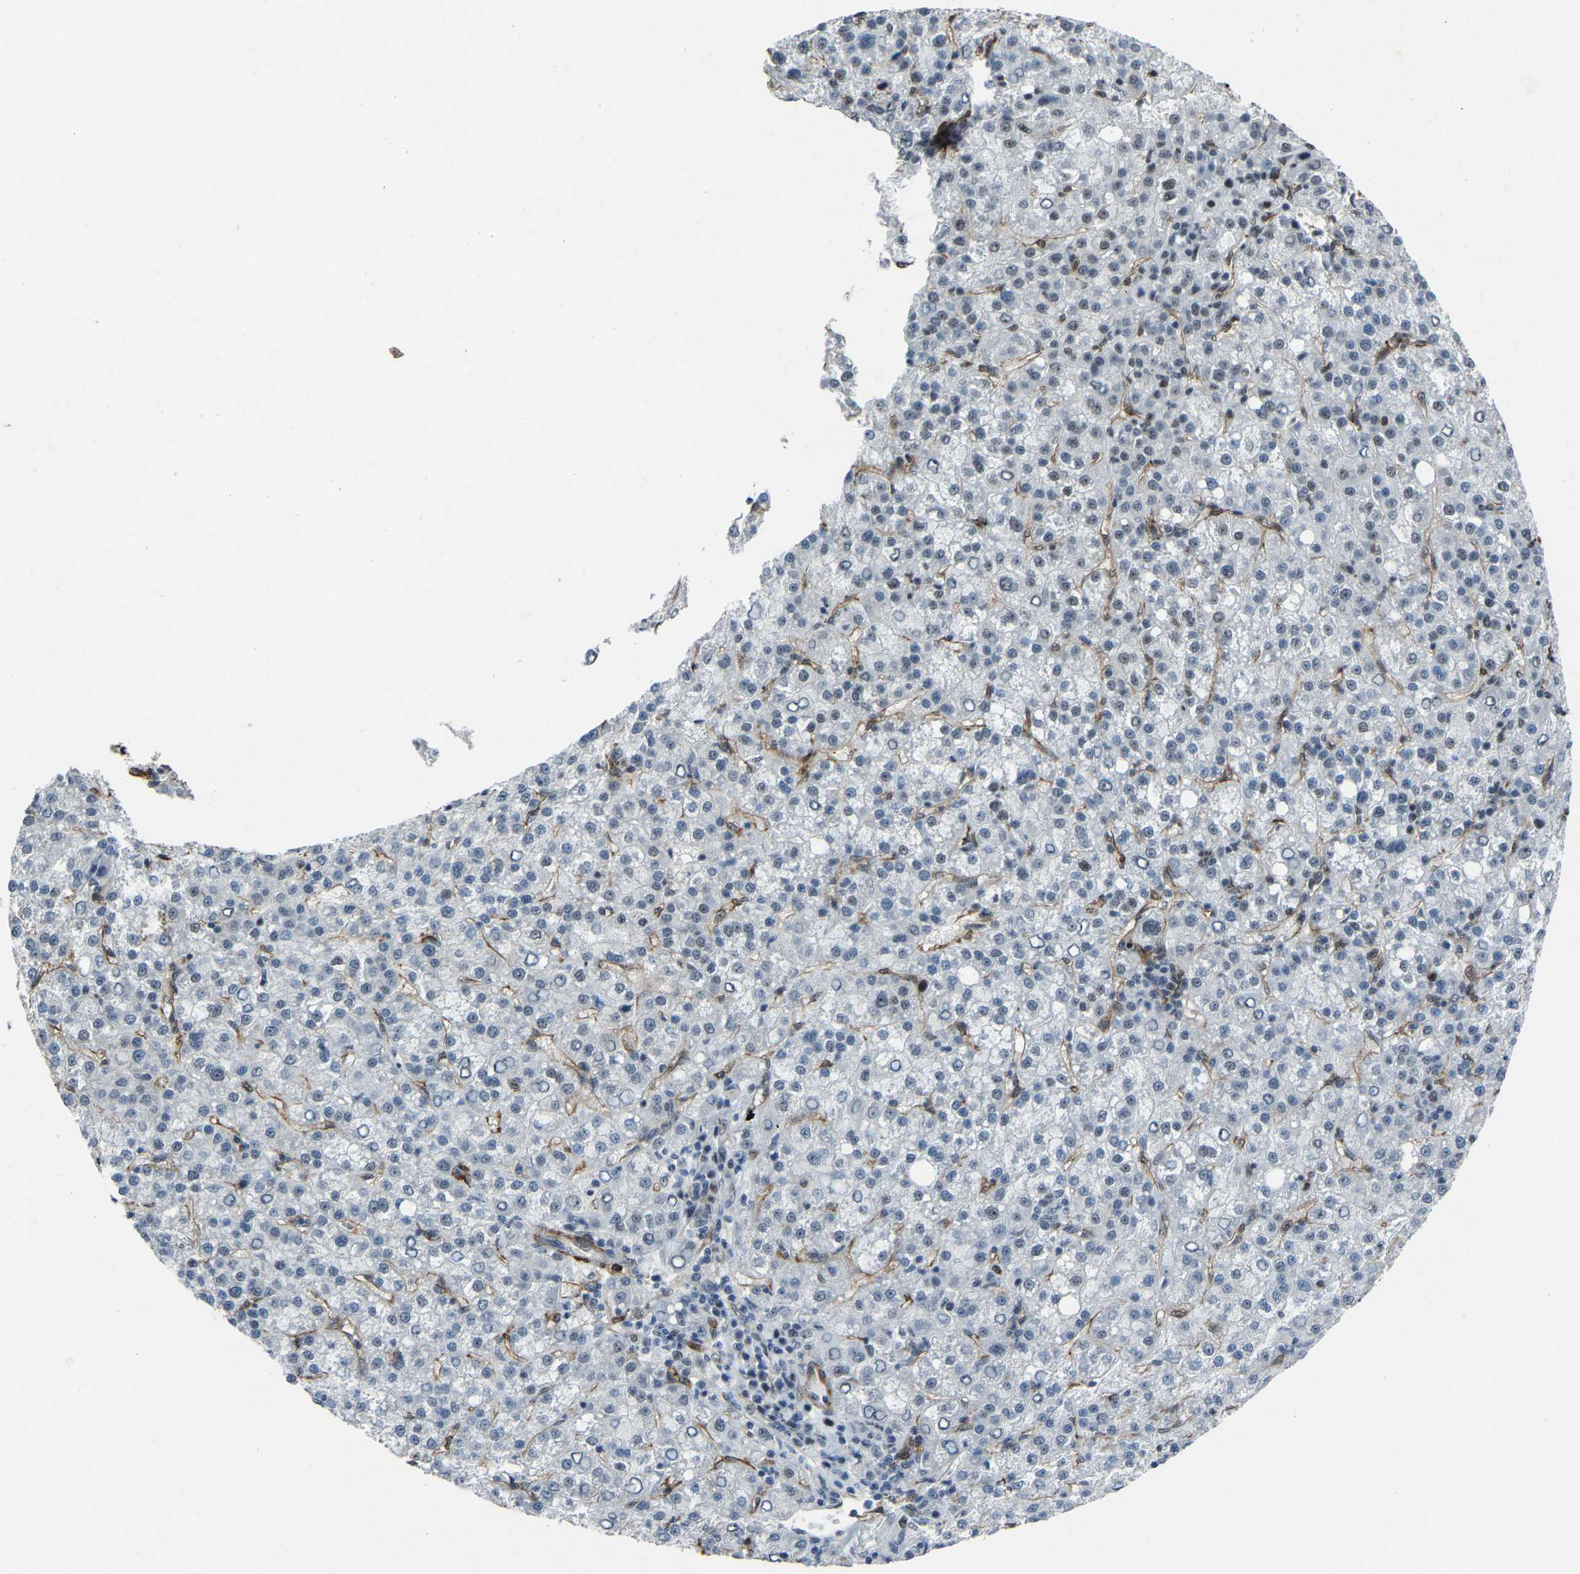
{"staining": {"intensity": "weak", "quantity": "<25%", "location": "nuclear"}, "tissue": "liver cancer", "cell_type": "Tumor cells", "image_type": "cancer", "snomed": [{"axis": "morphology", "description": "Carcinoma, Hepatocellular, NOS"}, {"axis": "topography", "description": "Liver"}], "caption": "The immunohistochemistry micrograph has no significant staining in tumor cells of liver hepatocellular carcinoma tissue. The staining is performed using DAB (3,3'-diaminobenzidine) brown chromogen with nuclei counter-stained in using hematoxylin.", "gene": "DDX5", "patient": {"sex": "female", "age": 58}}